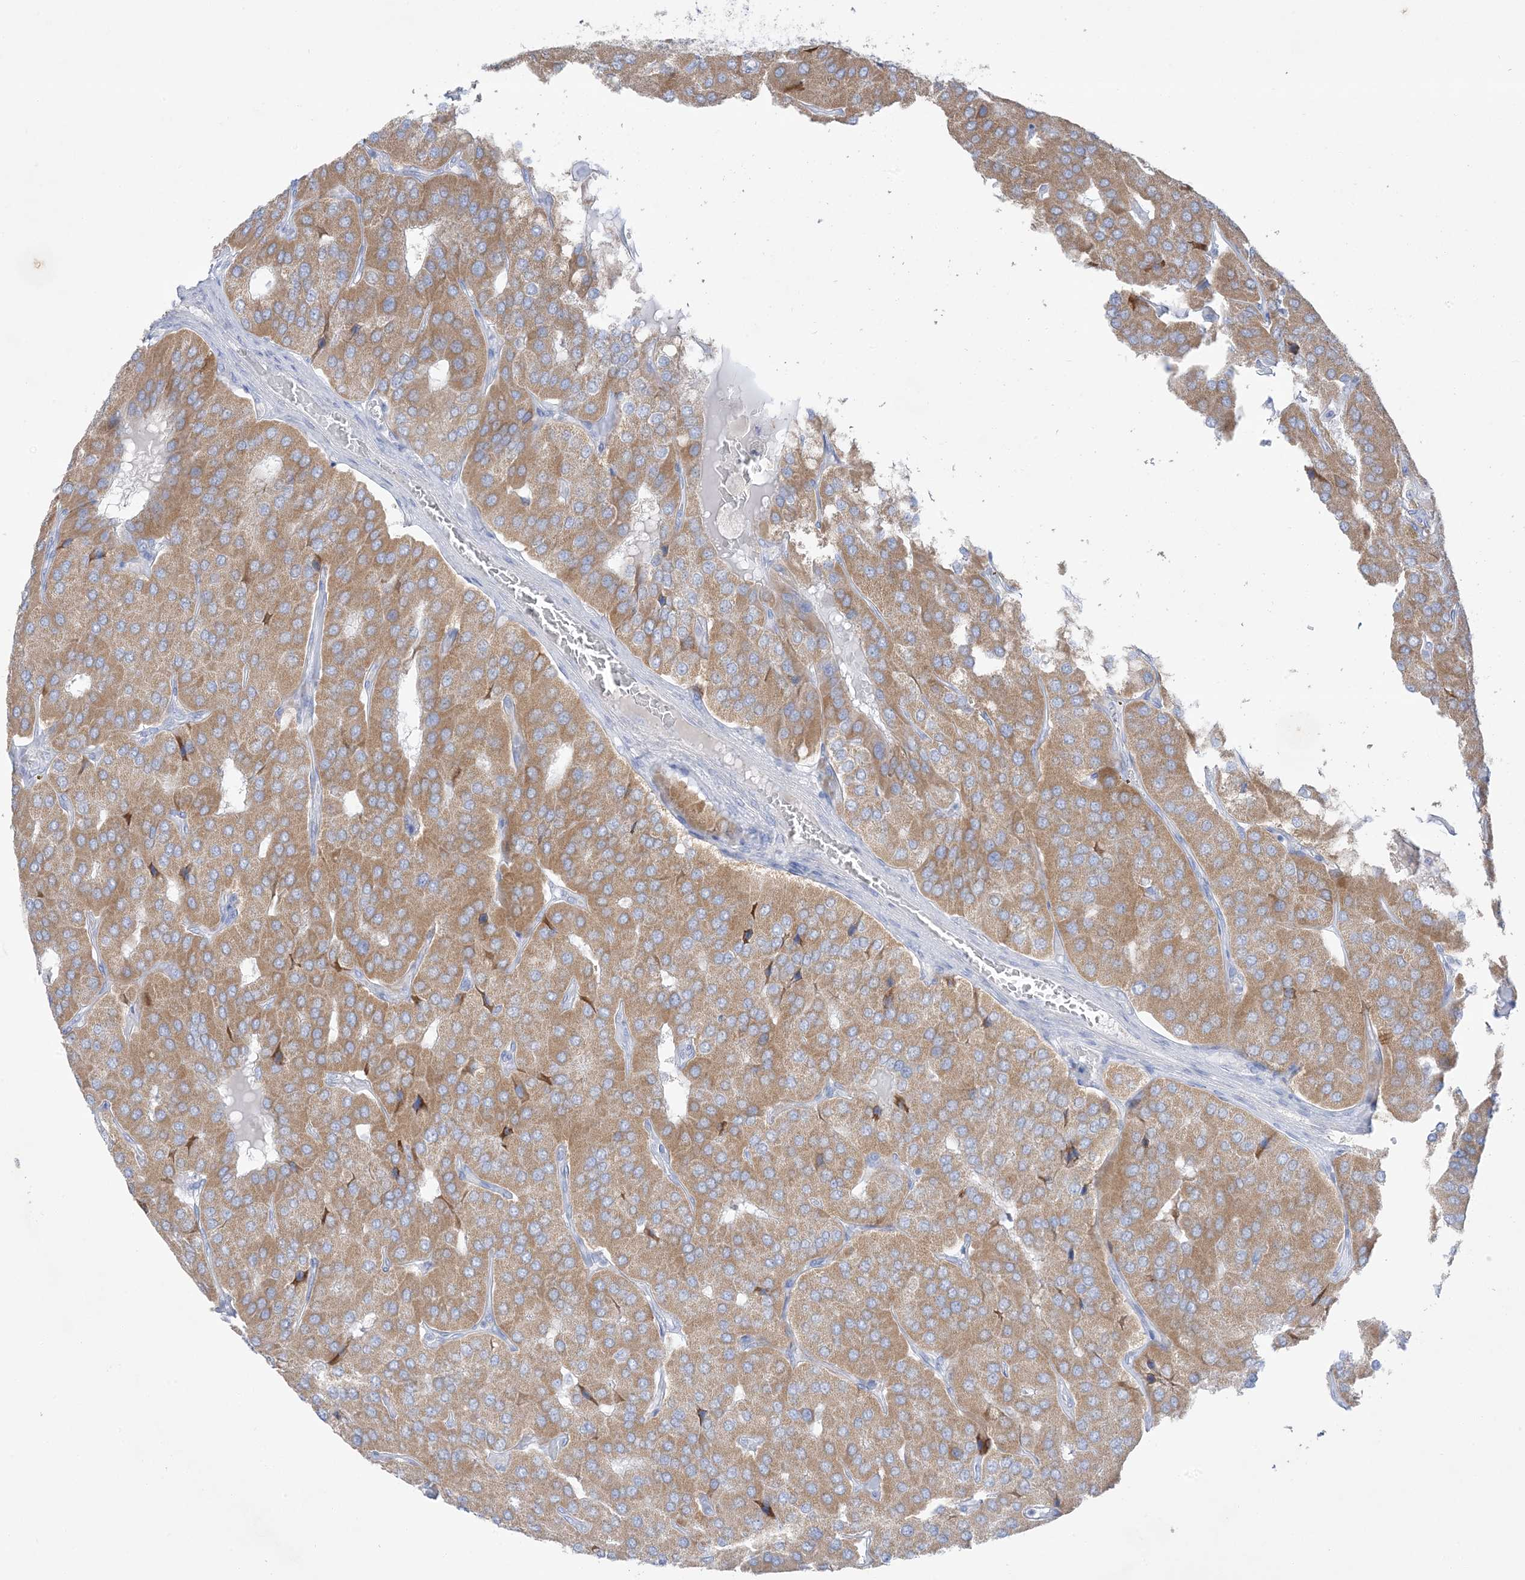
{"staining": {"intensity": "moderate", "quantity": ">75%", "location": "cytoplasmic/membranous"}, "tissue": "parathyroid gland", "cell_type": "Glandular cells", "image_type": "normal", "snomed": [{"axis": "morphology", "description": "Normal tissue, NOS"}, {"axis": "morphology", "description": "Adenoma, NOS"}, {"axis": "topography", "description": "Parathyroid gland"}], "caption": "Glandular cells demonstrate moderate cytoplasmic/membranous positivity in approximately >75% of cells in unremarkable parathyroid gland.", "gene": "FAM184A", "patient": {"sex": "female", "age": 86}}